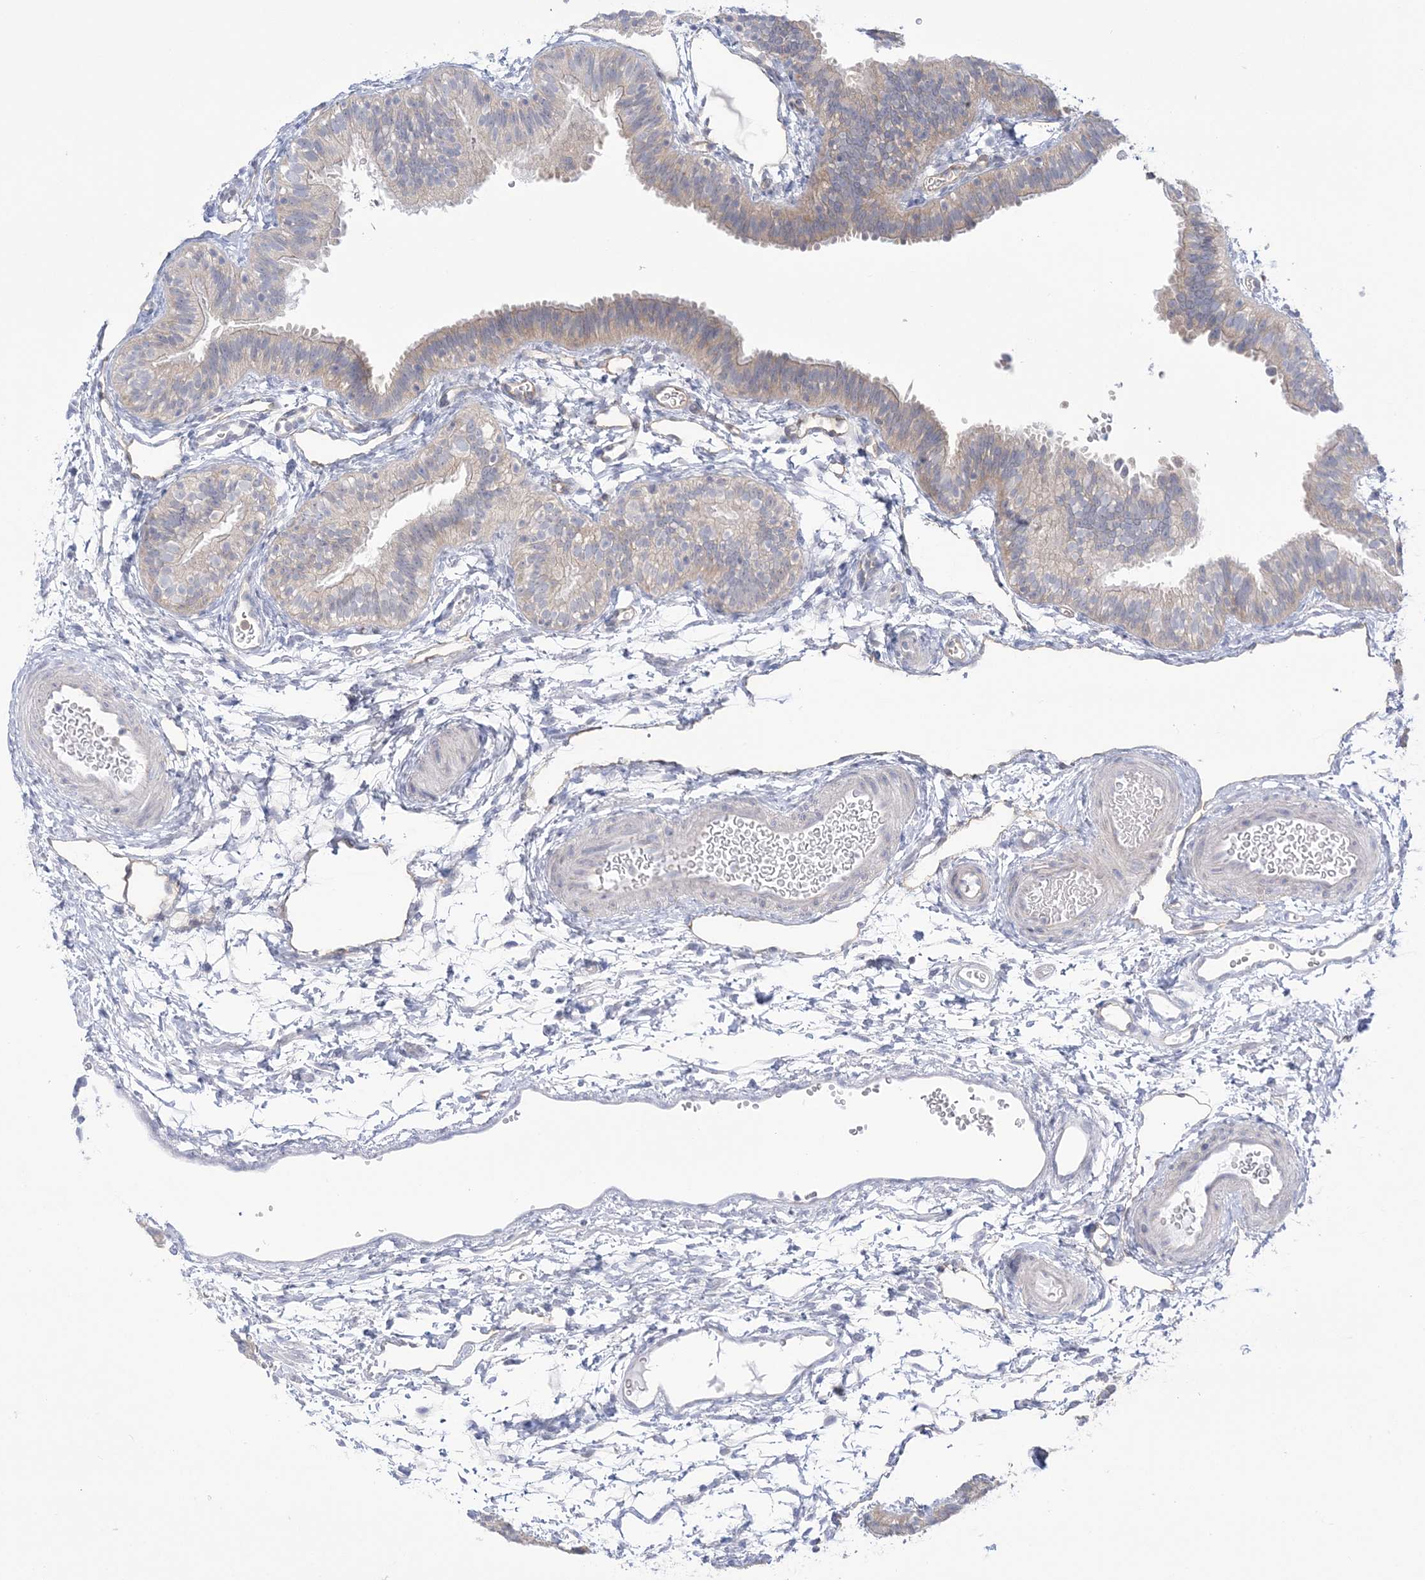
{"staining": {"intensity": "weak", "quantity": "25%-75%", "location": "cytoplasmic/membranous"}, "tissue": "fallopian tube", "cell_type": "Glandular cells", "image_type": "normal", "snomed": [{"axis": "morphology", "description": "Normal tissue, NOS"}, {"axis": "topography", "description": "Fallopian tube"}], "caption": "Approximately 25%-75% of glandular cells in benign human fallopian tube display weak cytoplasmic/membranous protein positivity as visualized by brown immunohistochemical staining.", "gene": "FARSB", "patient": {"sex": "female", "age": 35}}